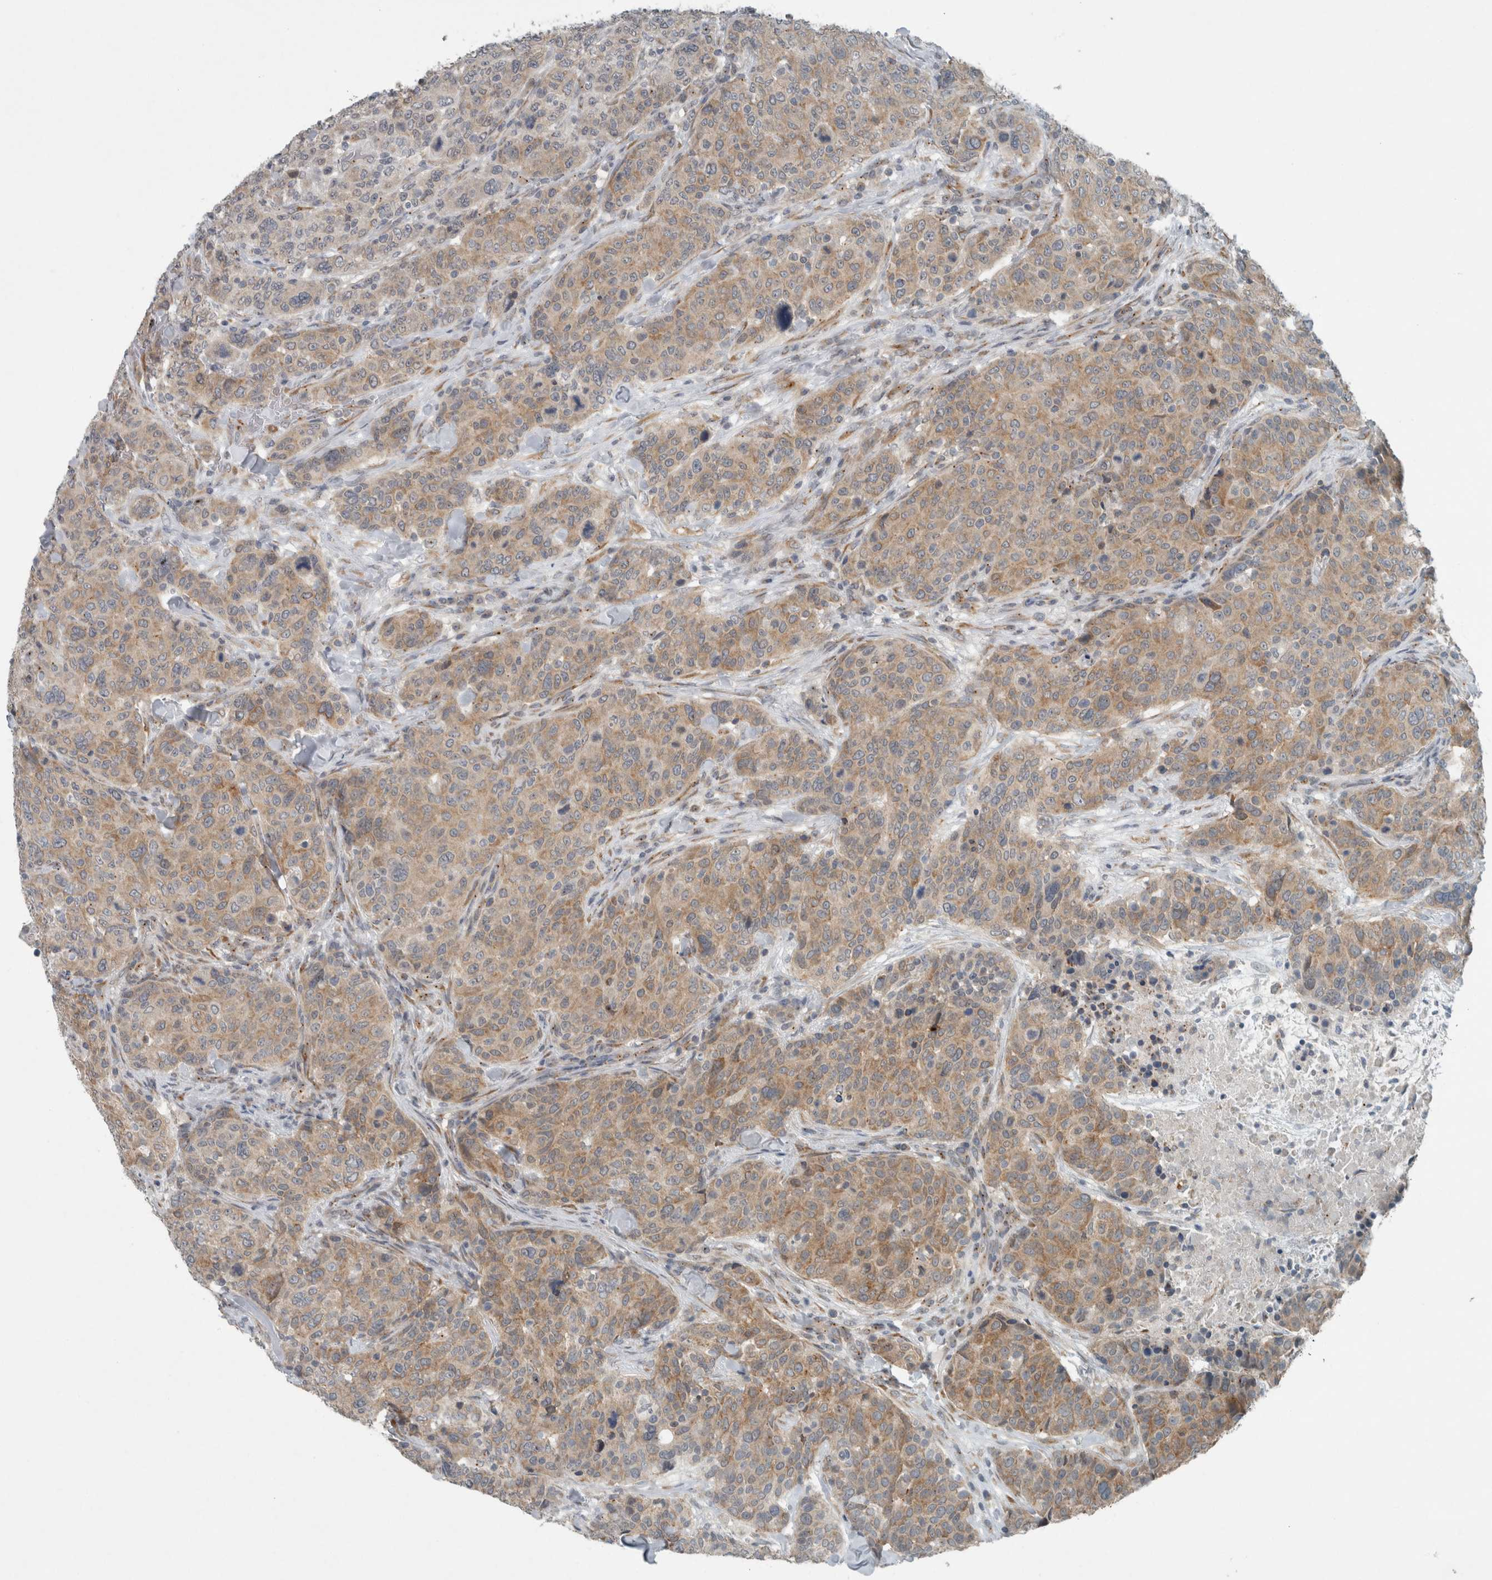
{"staining": {"intensity": "moderate", "quantity": ">75%", "location": "cytoplasmic/membranous"}, "tissue": "breast cancer", "cell_type": "Tumor cells", "image_type": "cancer", "snomed": [{"axis": "morphology", "description": "Duct carcinoma"}, {"axis": "topography", "description": "Breast"}], "caption": "The histopathology image reveals staining of breast invasive ductal carcinoma, revealing moderate cytoplasmic/membranous protein staining (brown color) within tumor cells.", "gene": "KIF1C", "patient": {"sex": "female", "age": 37}}